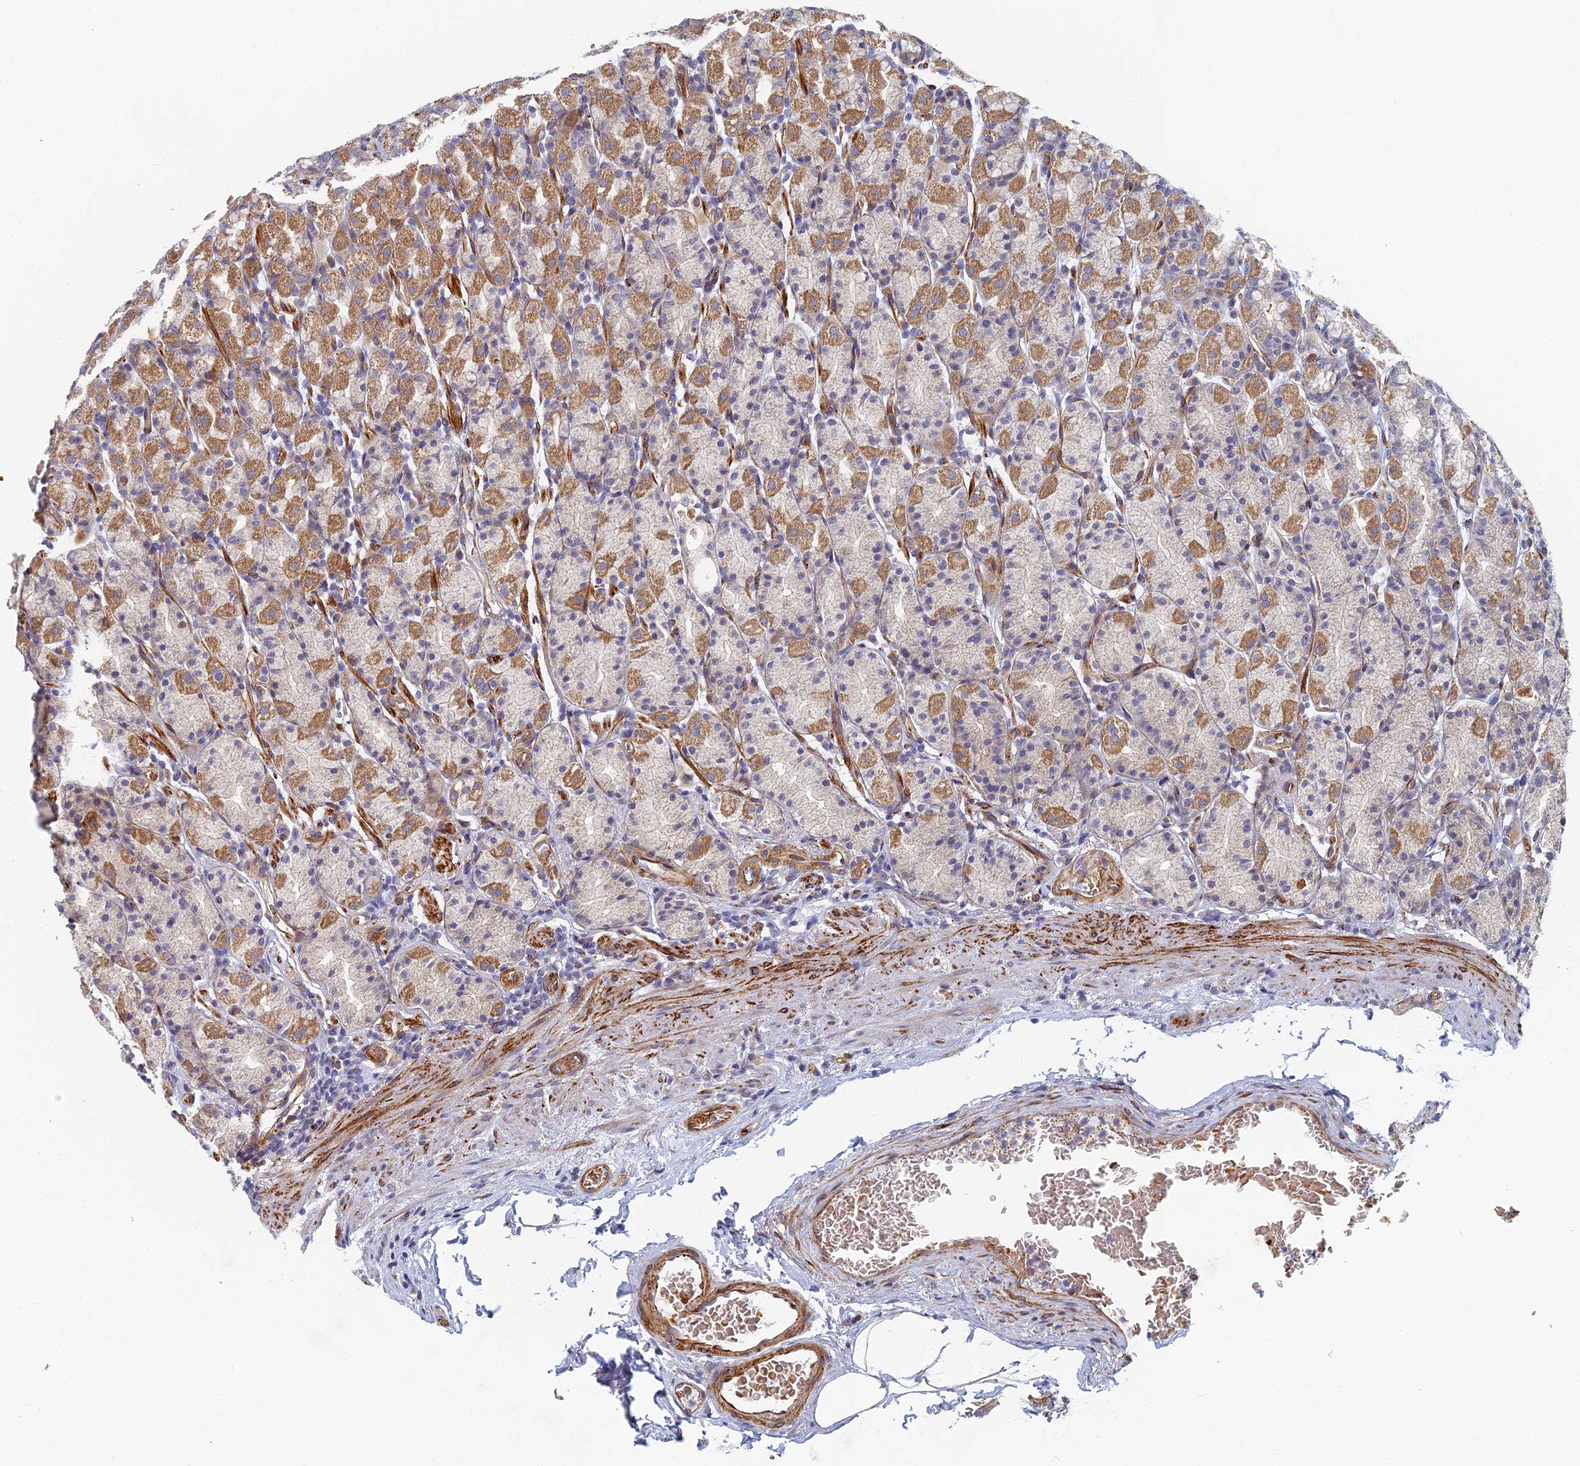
{"staining": {"intensity": "moderate", "quantity": "<25%", "location": "cytoplasmic/membranous"}, "tissue": "stomach", "cell_type": "Glandular cells", "image_type": "normal", "snomed": [{"axis": "morphology", "description": "Normal tissue, NOS"}, {"axis": "topography", "description": "Stomach, upper"}, {"axis": "topography", "description": "Stomach, lower"}, {"axis": "topography", "description": "Small intestine"}], "caption": "Unremarkable stomach demonstrates moderate cytoplasmic/membranous staining in approximately <25% of glandular cells, visualized by immunohistochemistry. Immunohistochemistry stains the protein of interest in brown and the nuclei are stained blue.", "gene": "ABCB10", "patient": {"sex": "male", "age": 68}}